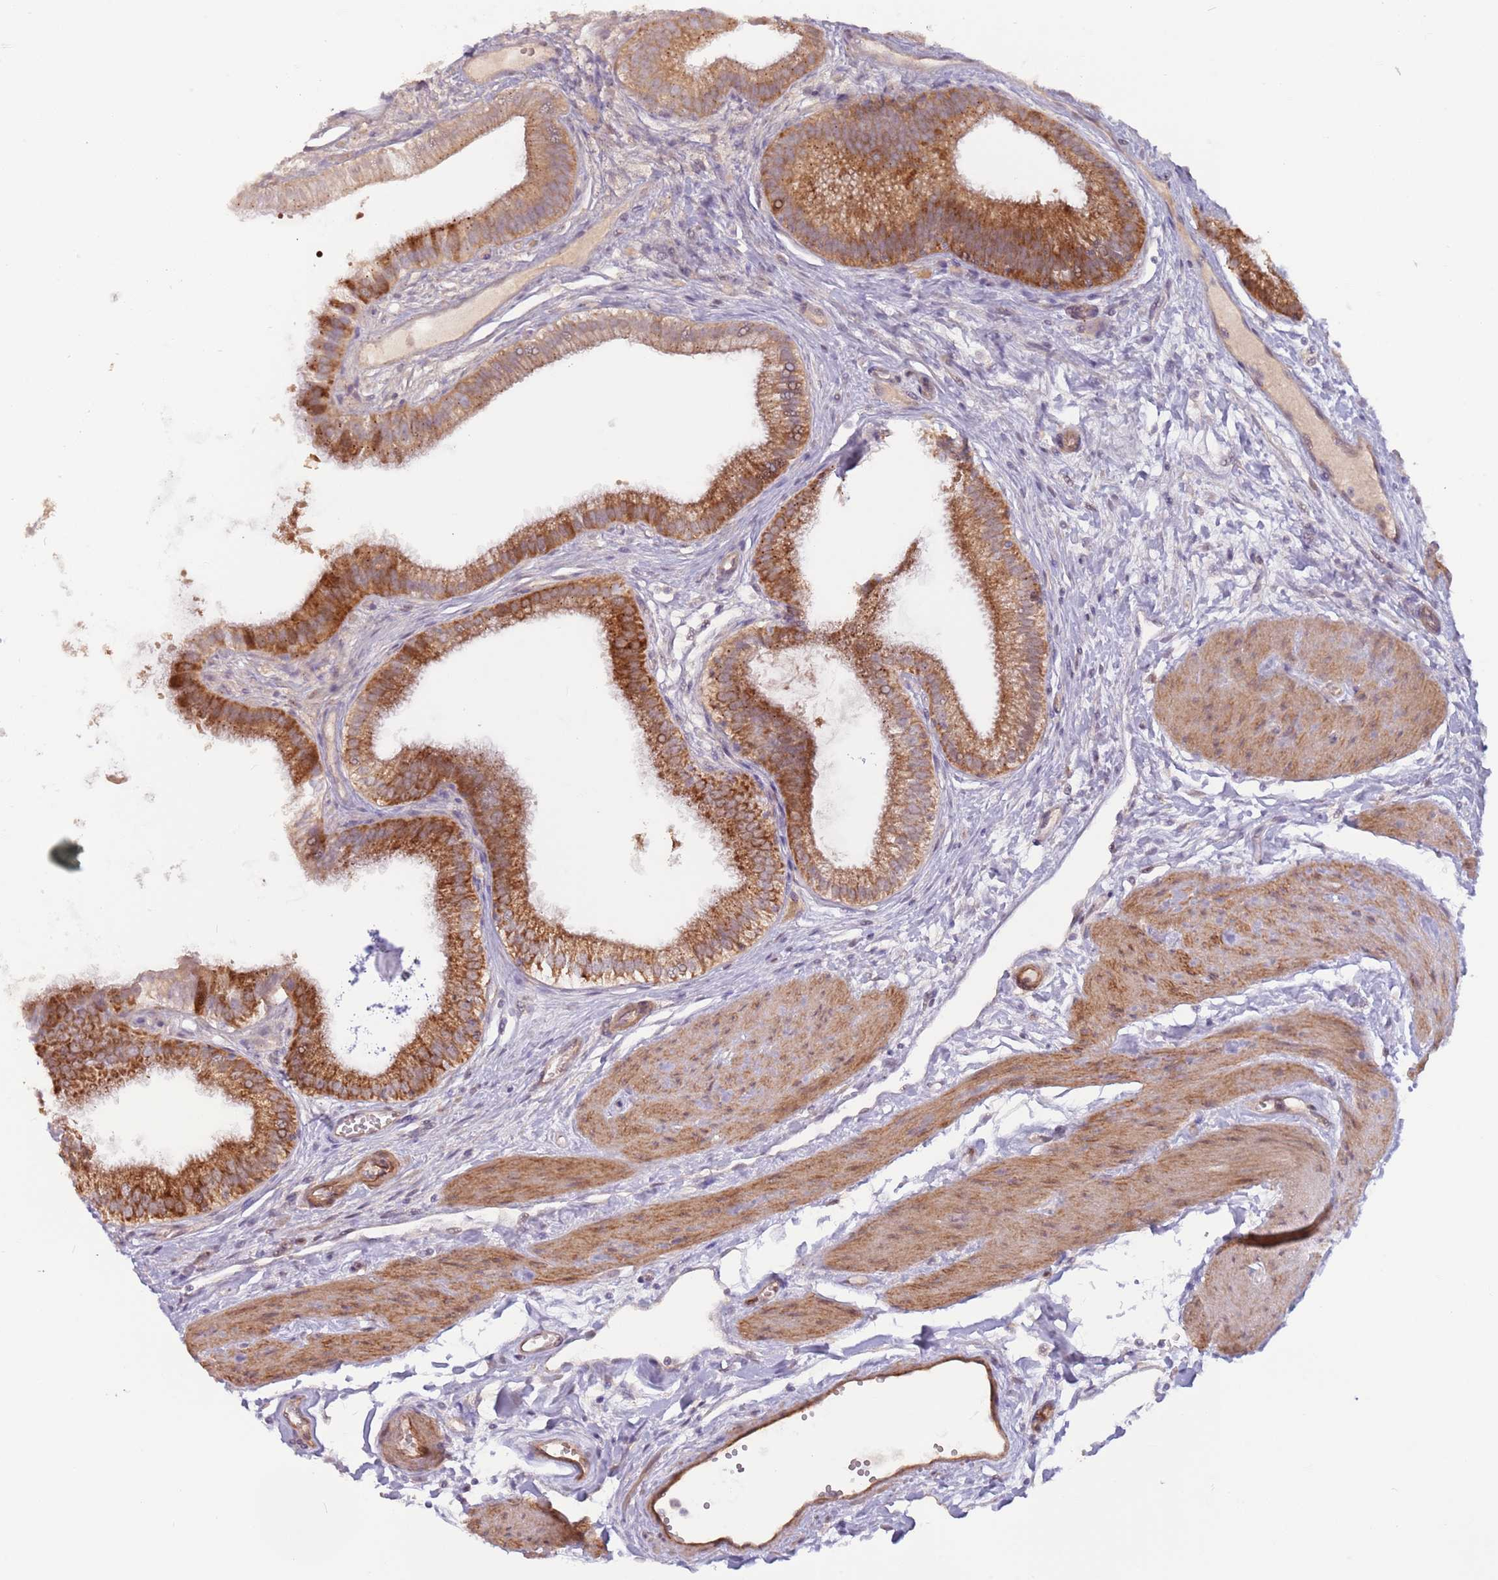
{"staining": {"intensity": "strong", "quantity": ">75%", "location": "cytoplasmic/membranous"}, "tissue": "gallbladder", "cell_type": "Glandular cells", "image_type": "normal", "snomed": [{"axis": "morphology", "description": "Normal tissue, NOS"}, {"axis": "topography", "description": "Gallbladder"}], "caption": "Protein expression analysis of benign gallbladder displays strong cytoplasmic/membranous staining in about >75% of glandular cells.", "gene": "LDHD", "patient": {"sex": "female", "age": 54}}